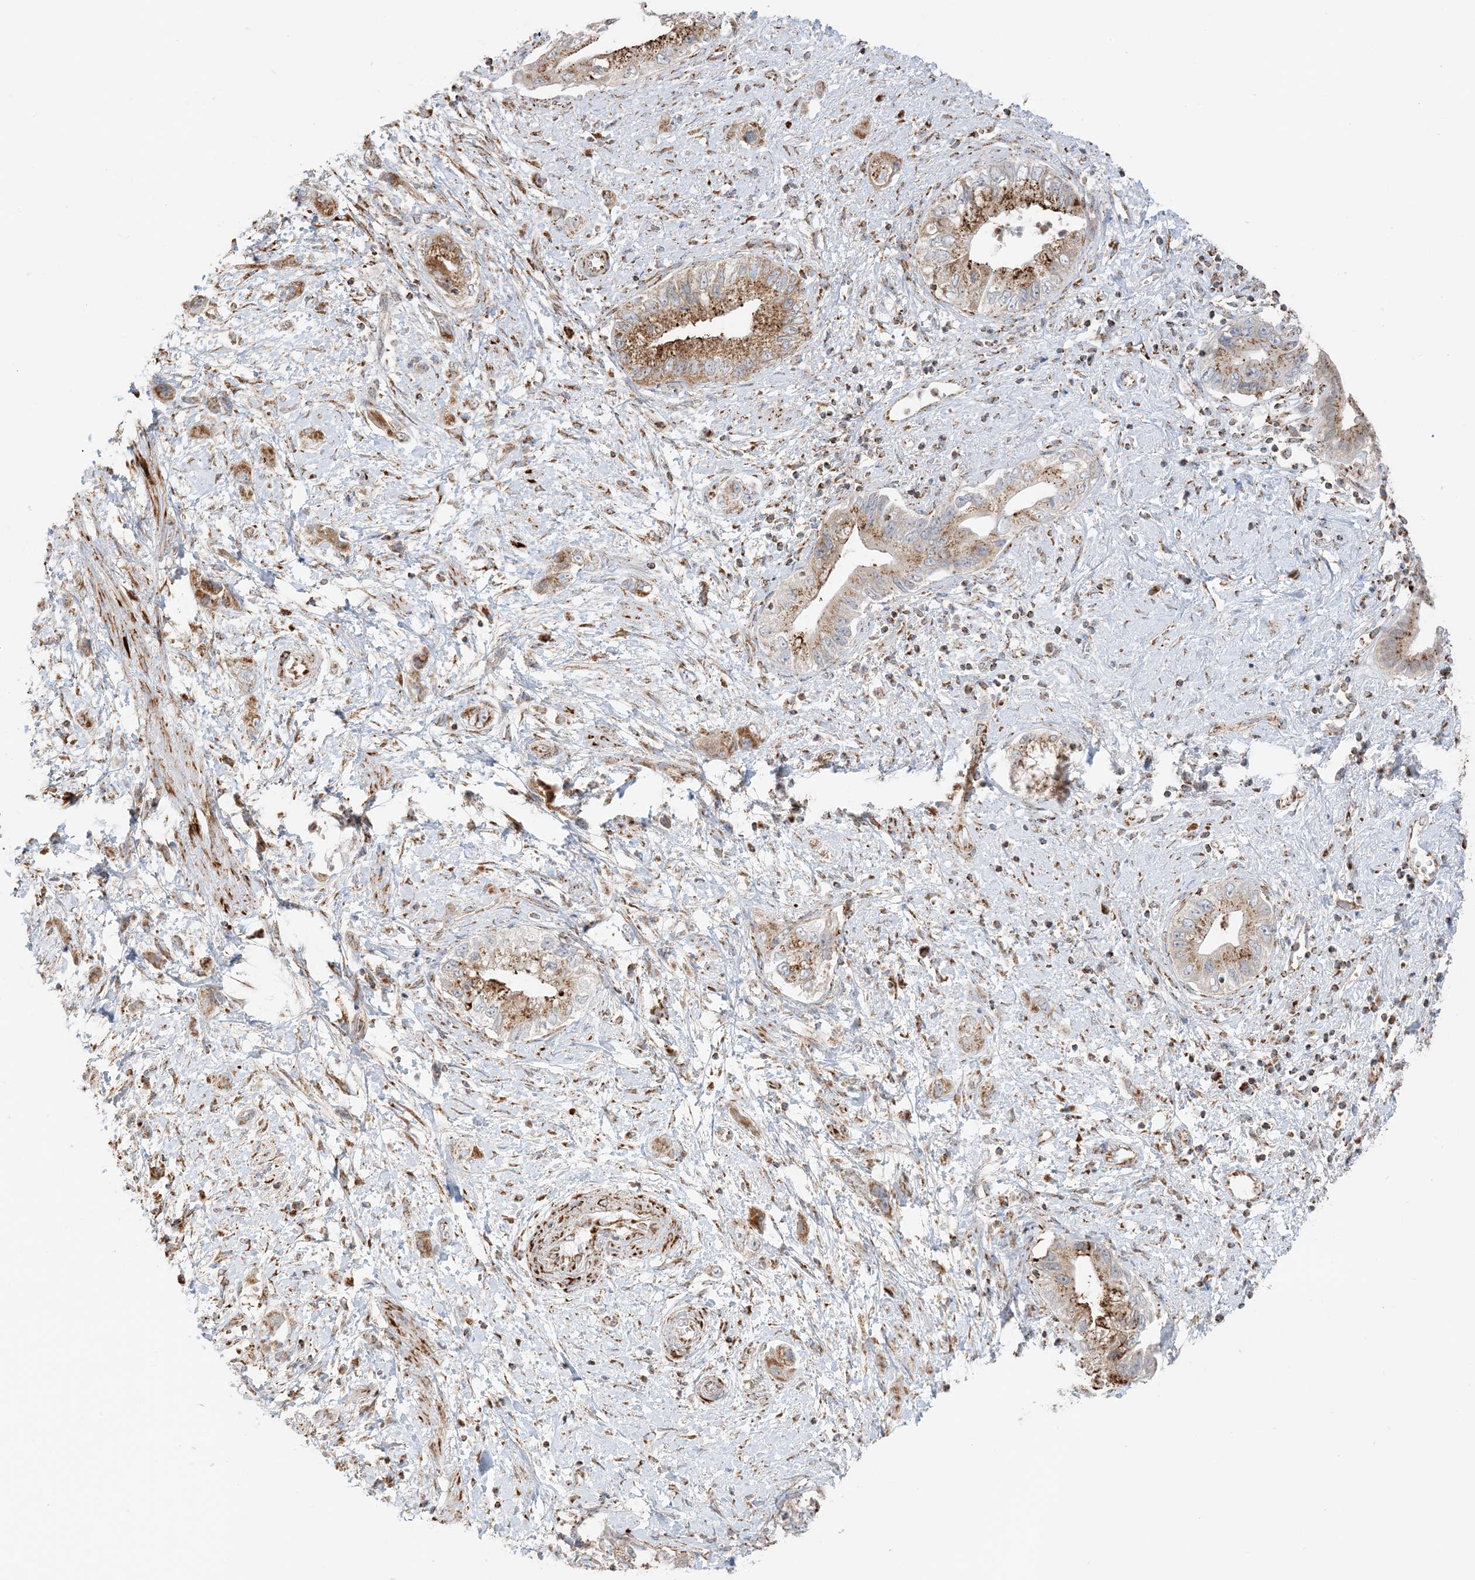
{"staining": {"intensity": "moderate", "quantity": ">75%", "location": "cytoplasmic/membranous"}, "tissue": "pancreatic cancer", "cell_type": "Tumor cells", "image_type": "cancer", "snomed": [{"axis": "morphology", "description": "Adenocarcinoma, NOS"}, {"axis": "topography", "description": "Pancreas"}], "caption": "Immunohistochemistry staining of pancreatic adenocarcinoma, which exhibits medium levels of moderate cytoplasmic/membranous staining in approximately >75% of tumor cells indicating moderate cytoplasmic/membranous protein expression. The staining was performed using DAB (brown) for protein detection and nuclei were counterstained in hematoxylin (blue).", "gene": "SLC25A12", "patient": {"sex": "female", "age": 73}}